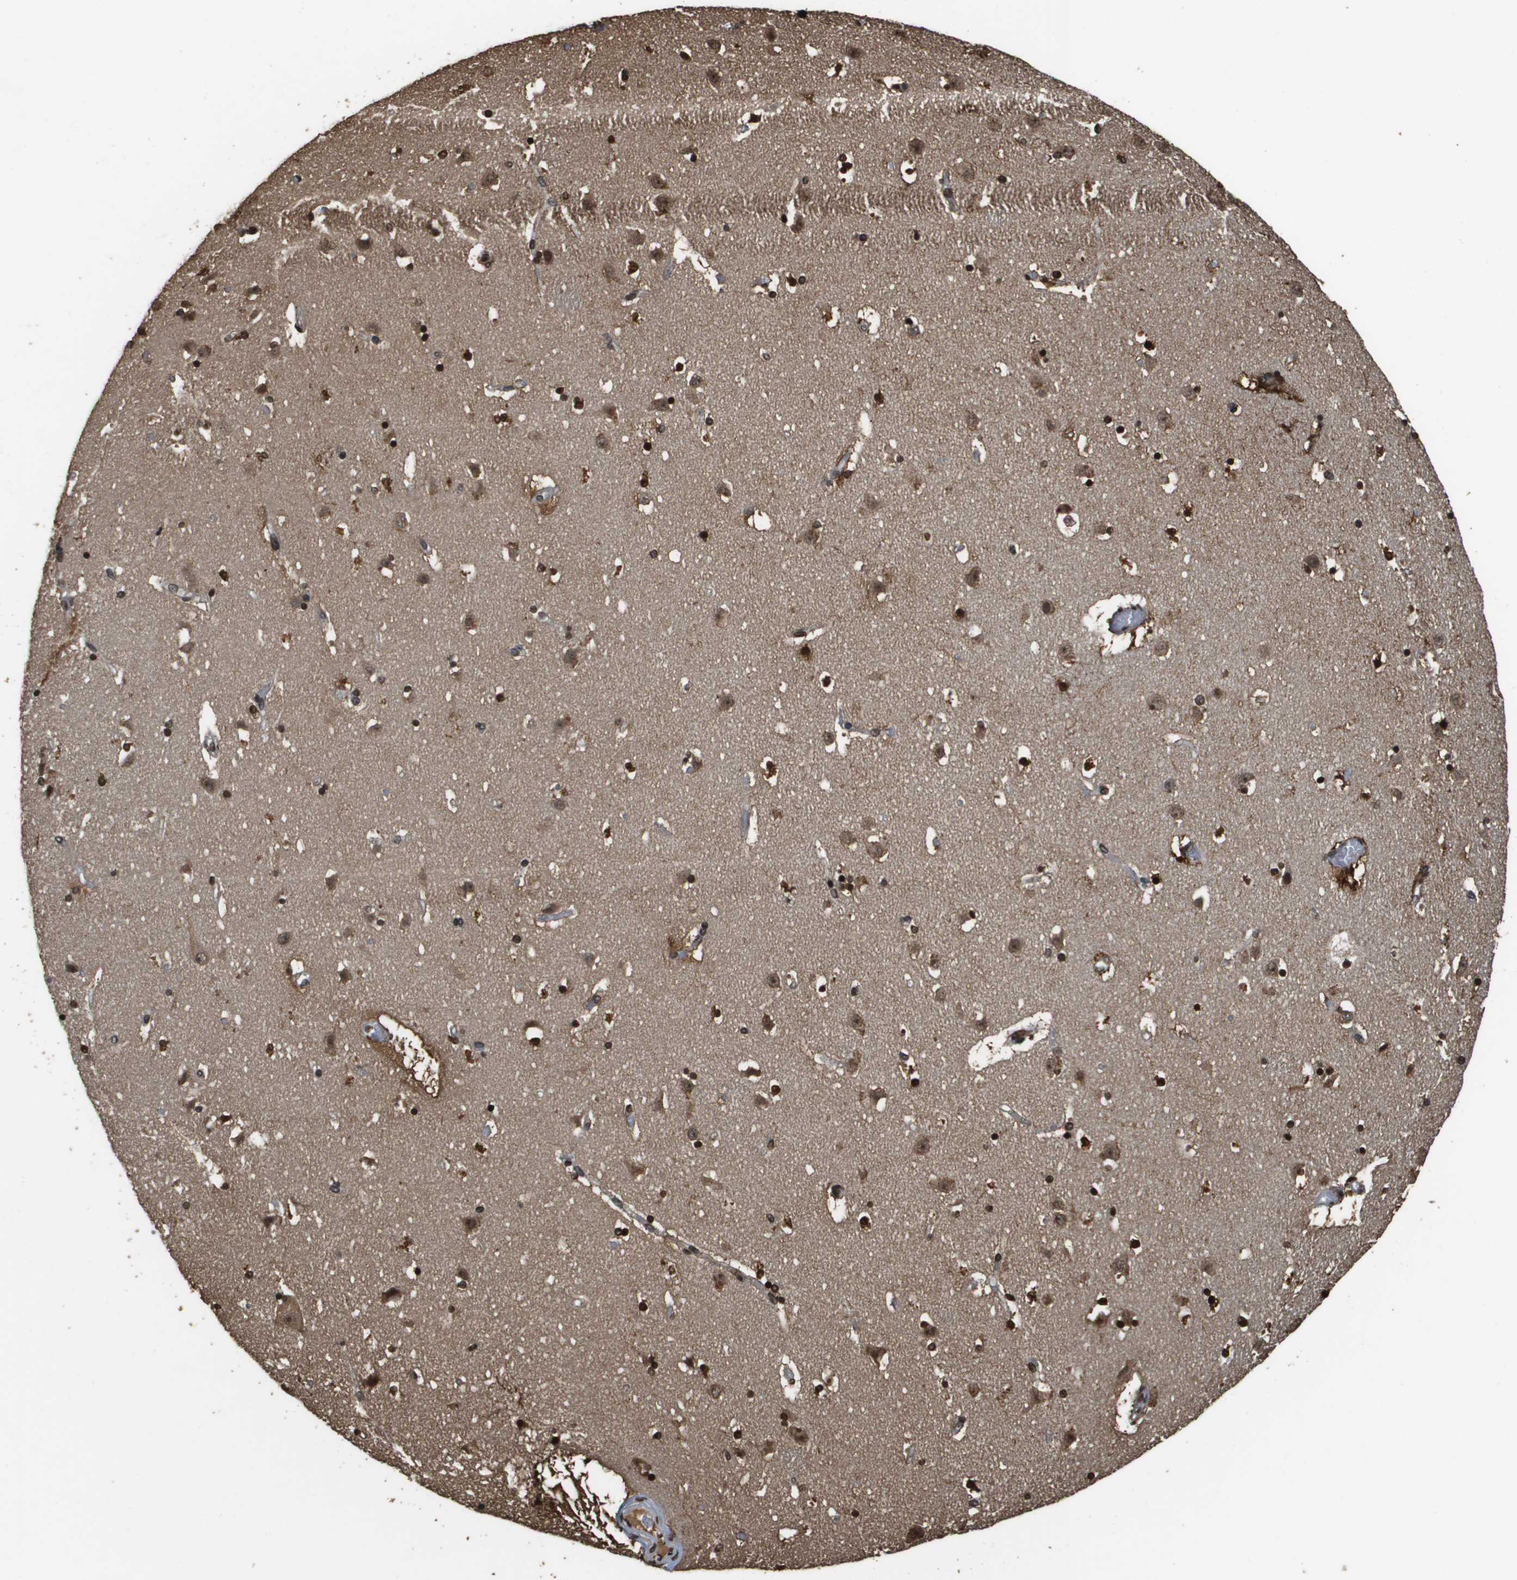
{"staining": {"intensity": "strong", "quantity": "25%-75%", "location": "cytoplasmic/membranous,nuclear"}, "tissue": "caudate", "cell_type": "Glial cells", "image_type": "normal", "snomed": [{"axis": "morphology", "description": "Normal tissue, NOS"}, {"axis": "topography", "description": "Lateral ventricle wall"}], "caption": "A micrograph of caudate stained for a protein reveals strong cytoplasmic/membranous,nuclear brown staining in glial cells.", "gene": "MT3", "patient": {"sex": "male", "age": 45}}